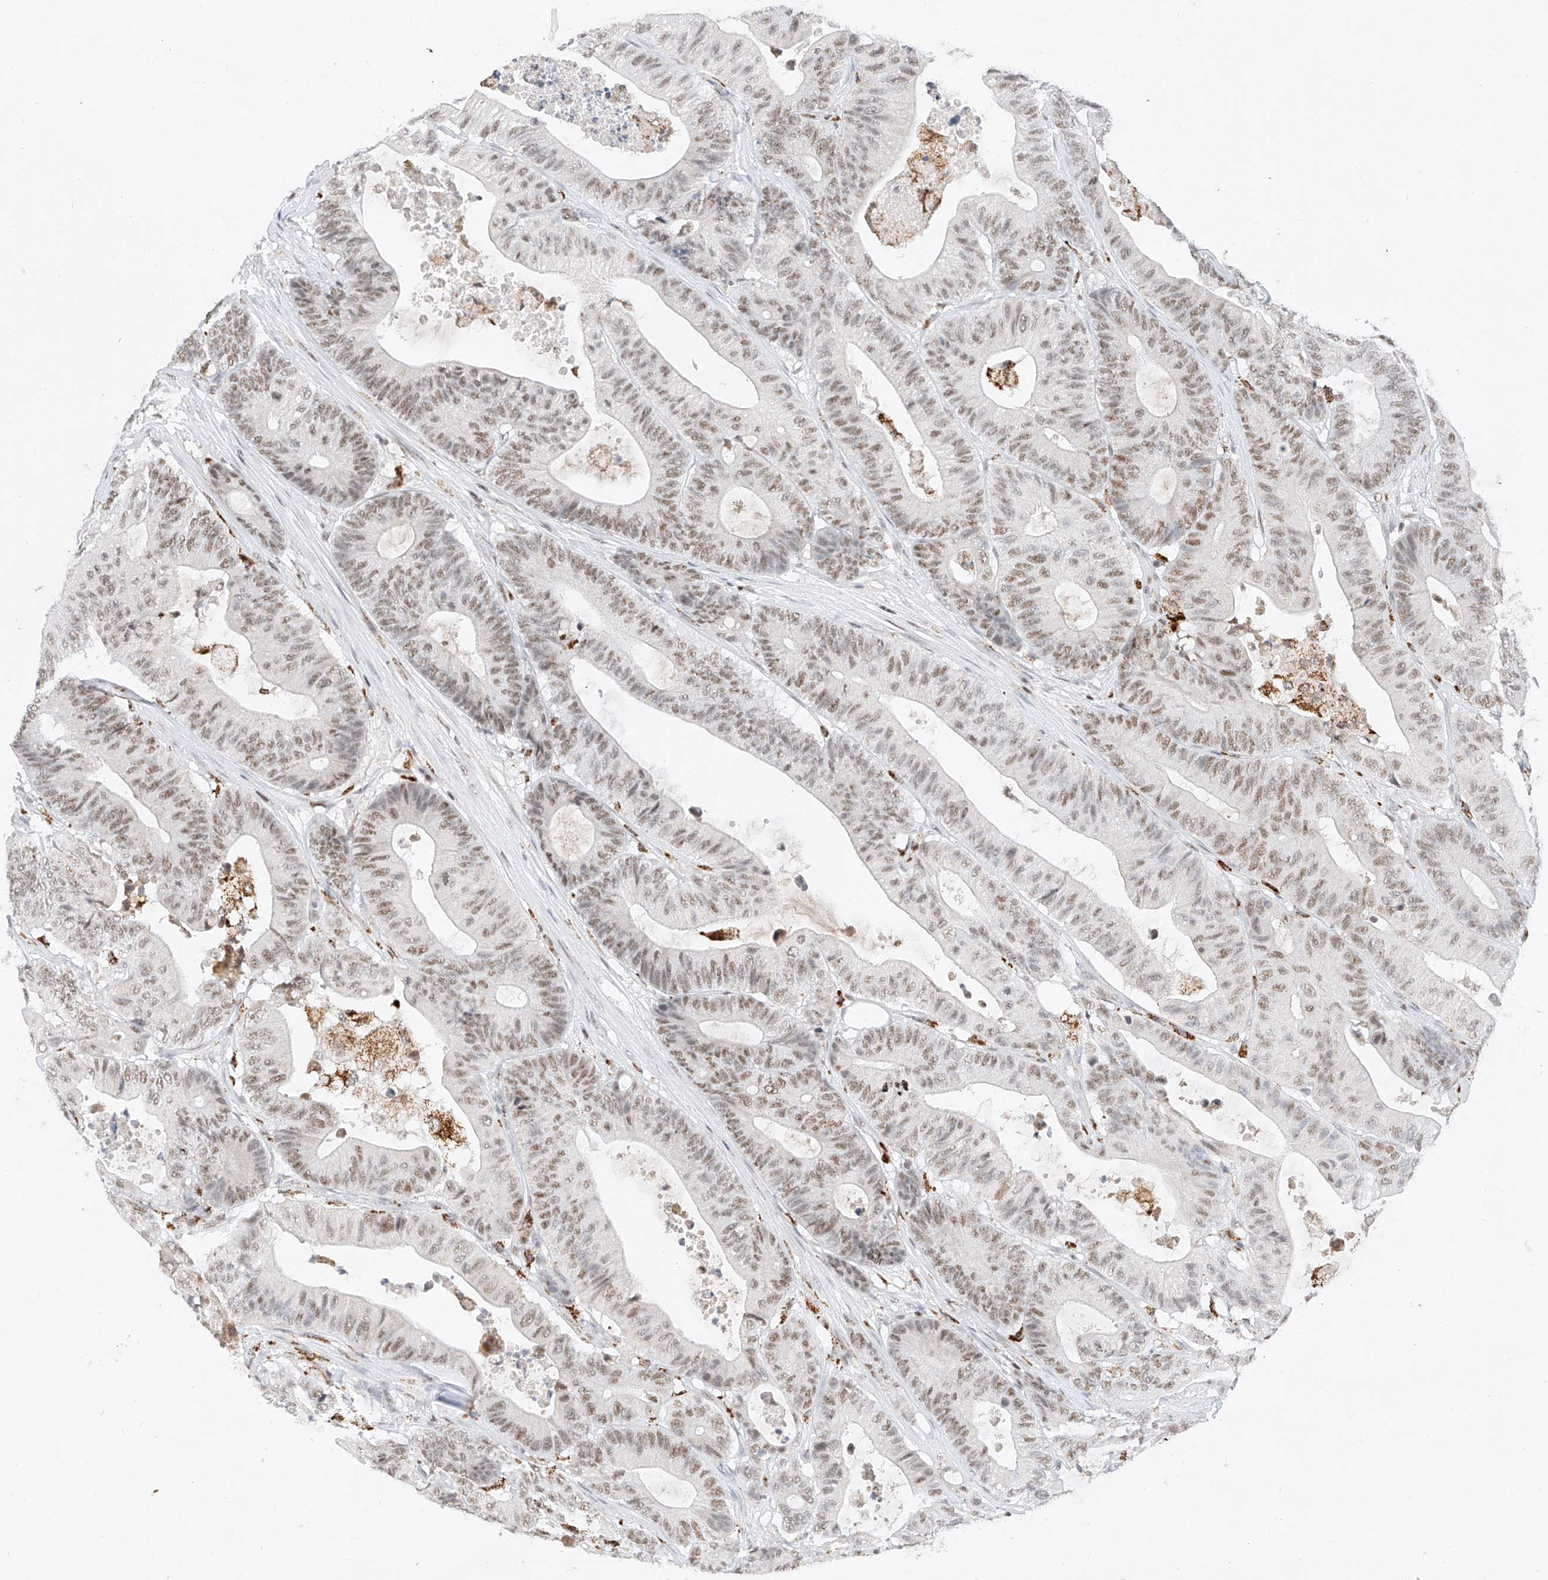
{"staining": {"intensity": "moderate", "quantity": ">75%", "location": "nuclear"}, "tissue": "colorectal cancer", "cell_type": "Tumor cells", "image_type": "cancer", "snomed": [{"axis": "morphology", "description": "Adenocarcinoma, NOS"}, {"axis": "topography", "description": "Colon"}], "caption": "A high-resolution histopathology image shows IHC staining of adenocarcinoma (colorectal), which reveals moderate nuclear staining in approximately >75% of tumor cells. (DAB IHC, brown staining for protein, blue staining for nuclei).", "gene": "NRF1", "patient": {"sex": "female", "age": 84}}